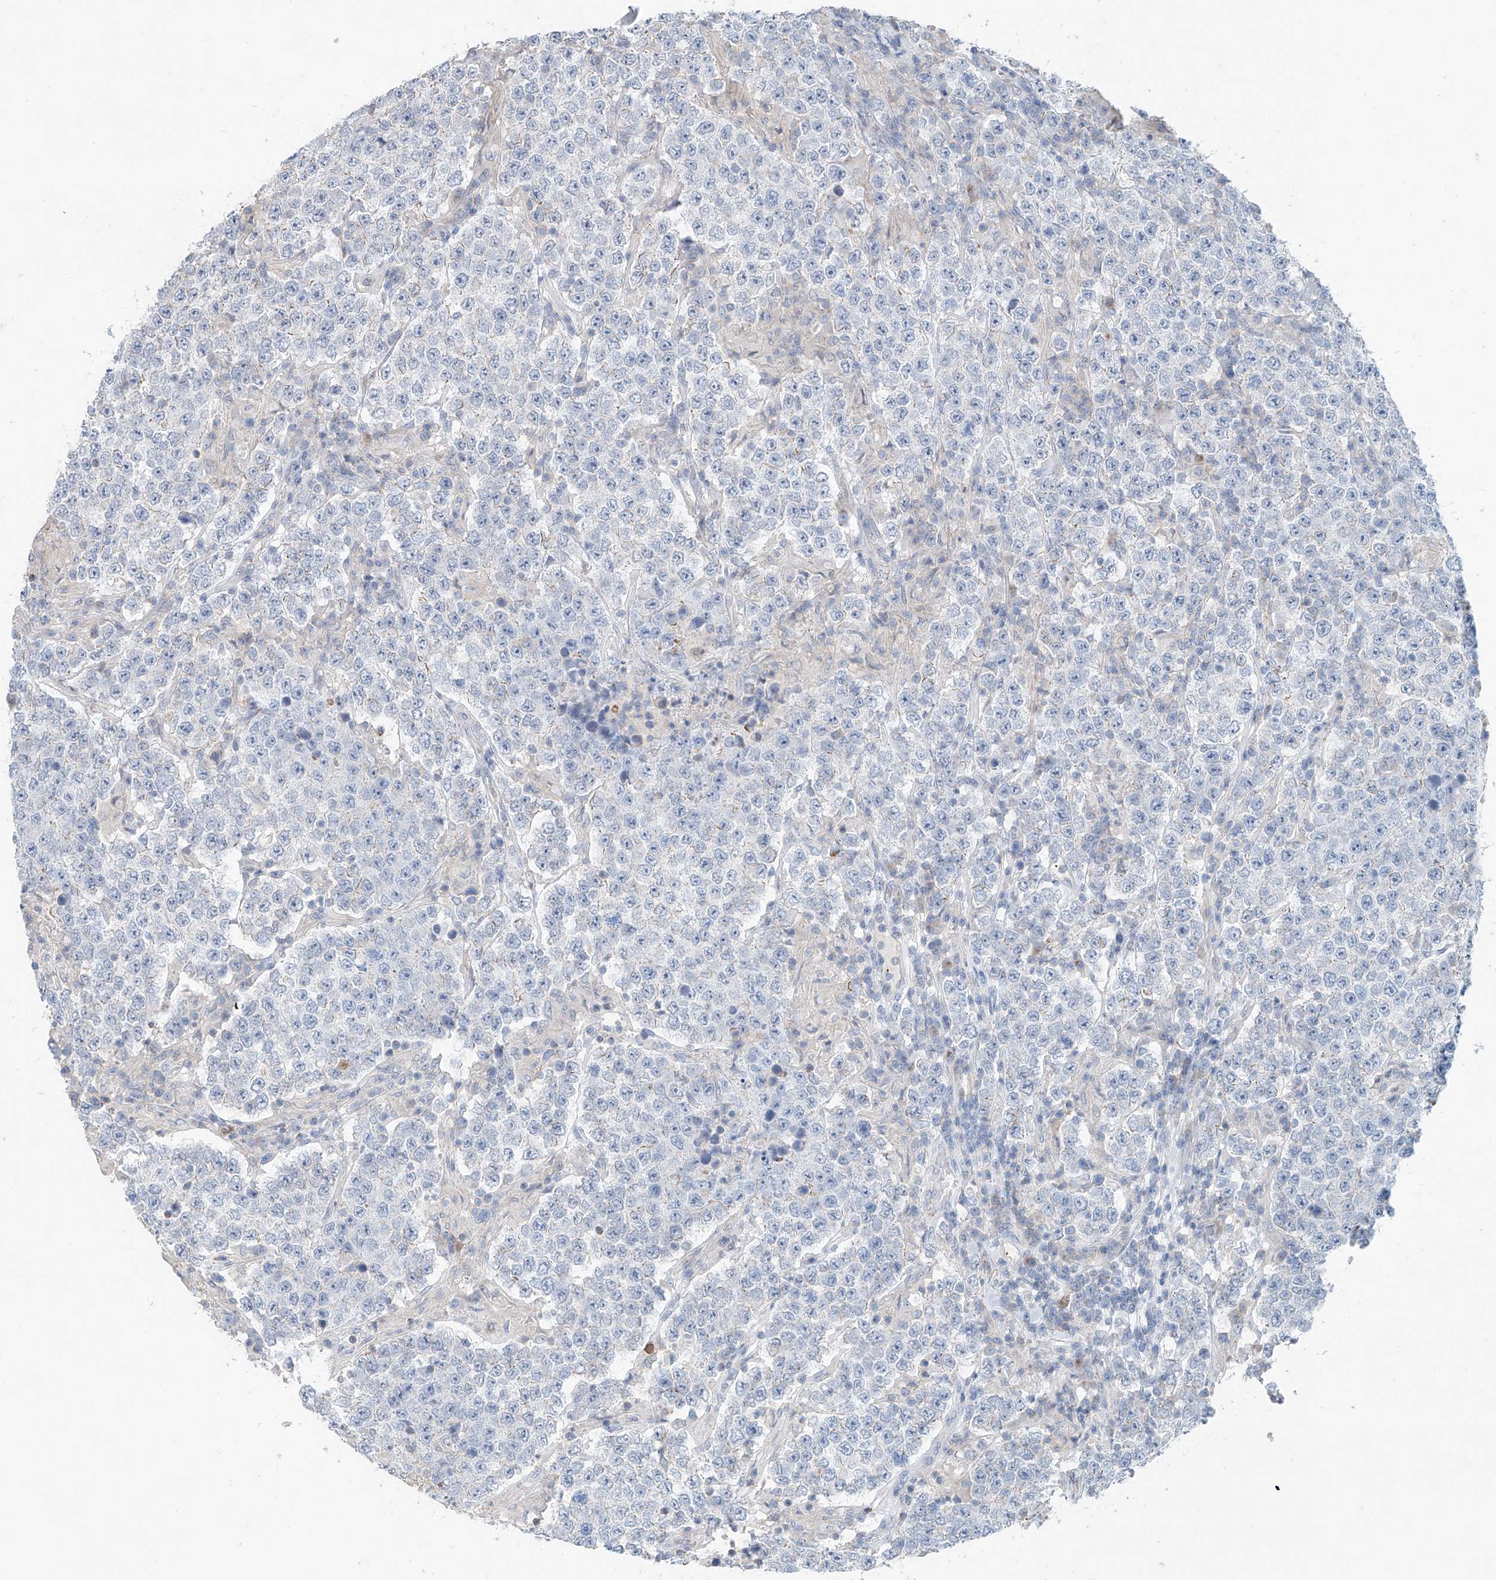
{"staining": {"intensity": "negative", "quantity": "none", "location": "none"}, "tissue": "testis cancer", "cell_type": "Tumor cells", "image_type": "cancer", "snomed": [{"axis": "morphology", "description": "Normal tissue, NOS"}, {"axis": "morphology", "description": "Urothelial carcinoma, High grade"}, {"axis": "morphology", "description": "Seminoma, NOS"}, {"axis": "morphology", "description": "Carcinoma, Embryonal, NOS"}, {"axis": "topography", "description": "Urinary bladder"}, {"axis": "topography", "description": "Testis"}], "caption": "This micrograph is of testis high-grade urothelial carcinoma stained with immunohistochemistry (IHC) to label a protein in brown with the nuclei are counter-stained blue. There is no expression in tumor cells.", "gene": "ANKRD34A", "patient": {"sex": "male", "age": 41}}